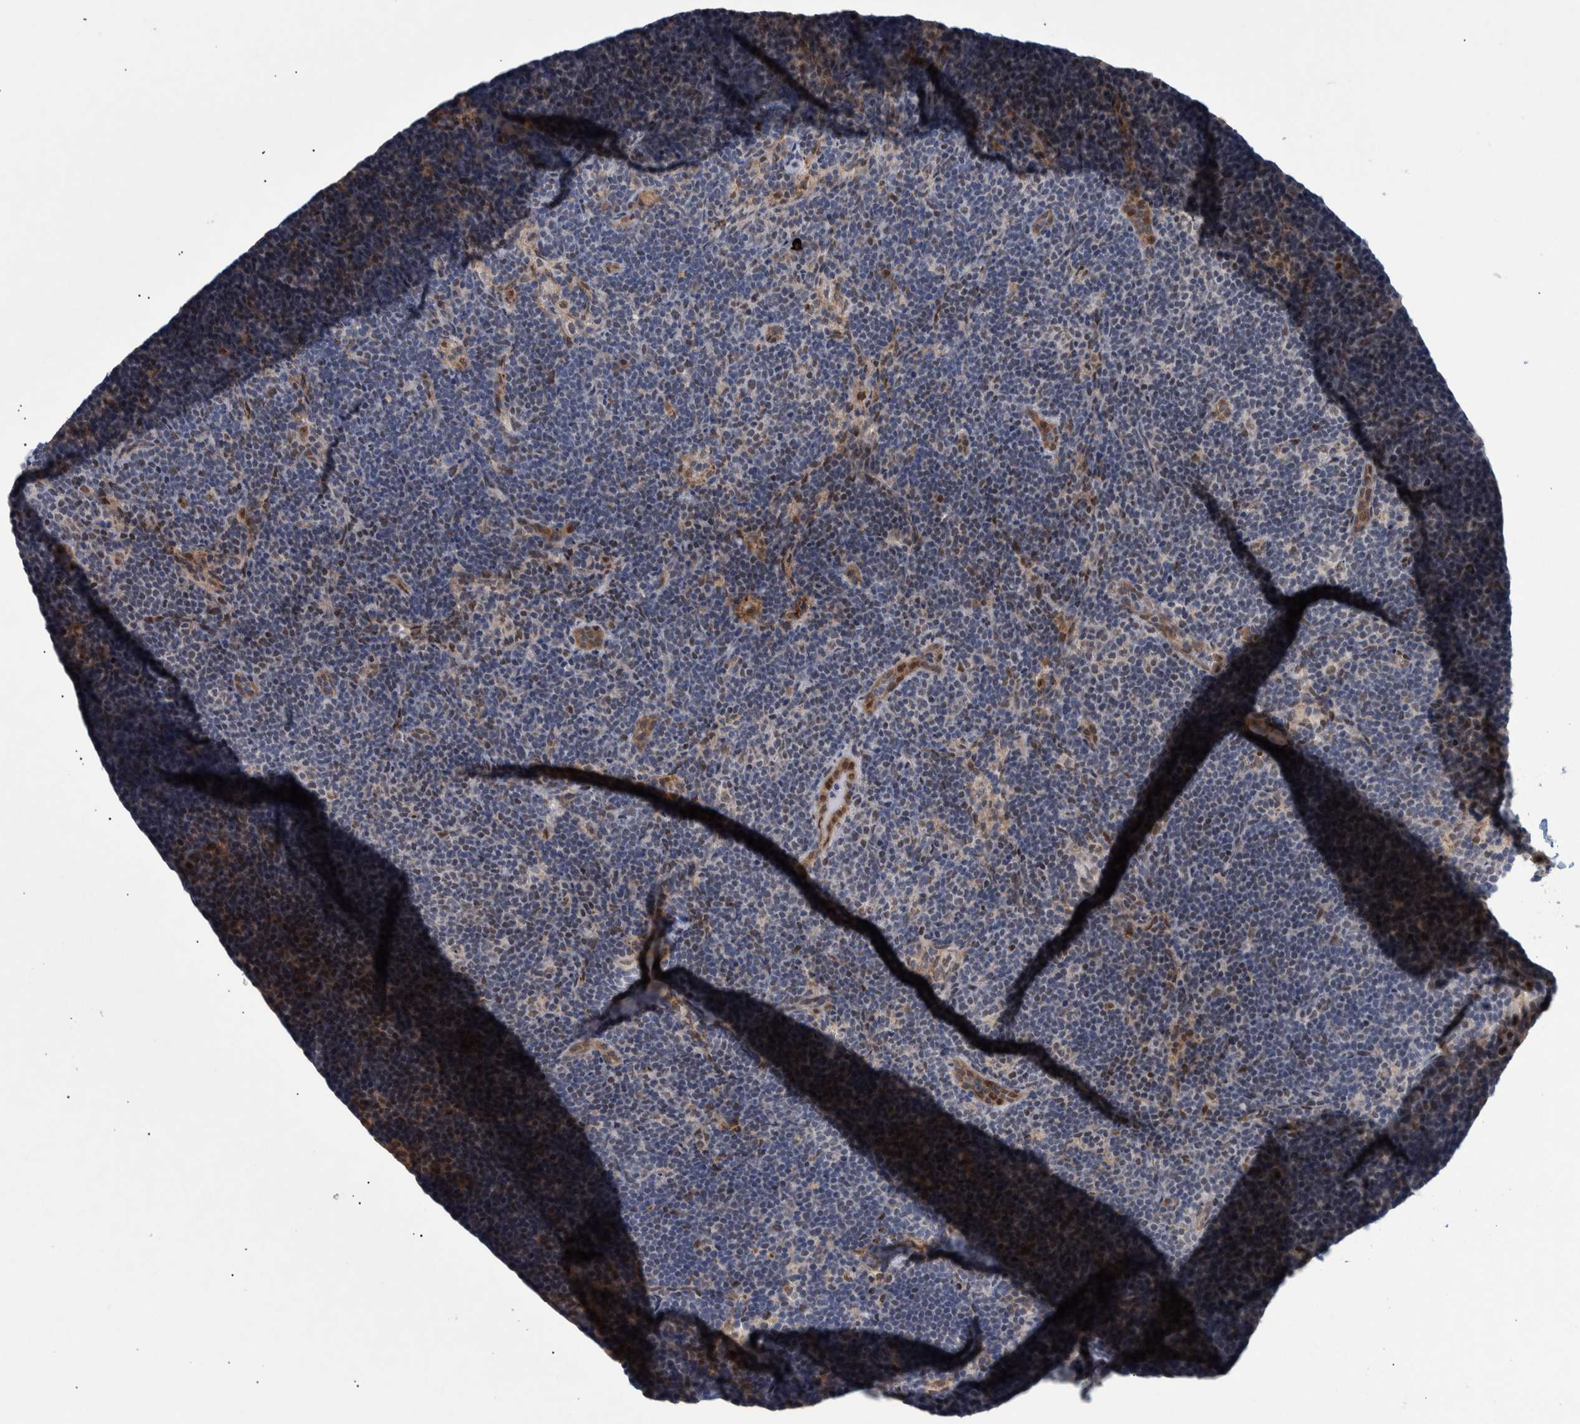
{"staining": {"intensity": "negative", "quantity": "none", "location": "none"}, "tissue": "lymph node", "cell_type": "Germinal center cells", "image_type": "normal", "snomed": [{"axis": "morphology", "description": "Normal tissue, NOS"}, {"axis": "topography", "description": "Lymph node"}], "caption": "Unremarkable lymph node was stained to show a protein in brown. There is no significant positivity in germinal center cells.", "gene": "ESRP1", "patient": {"sex": "female", "age": 22}}